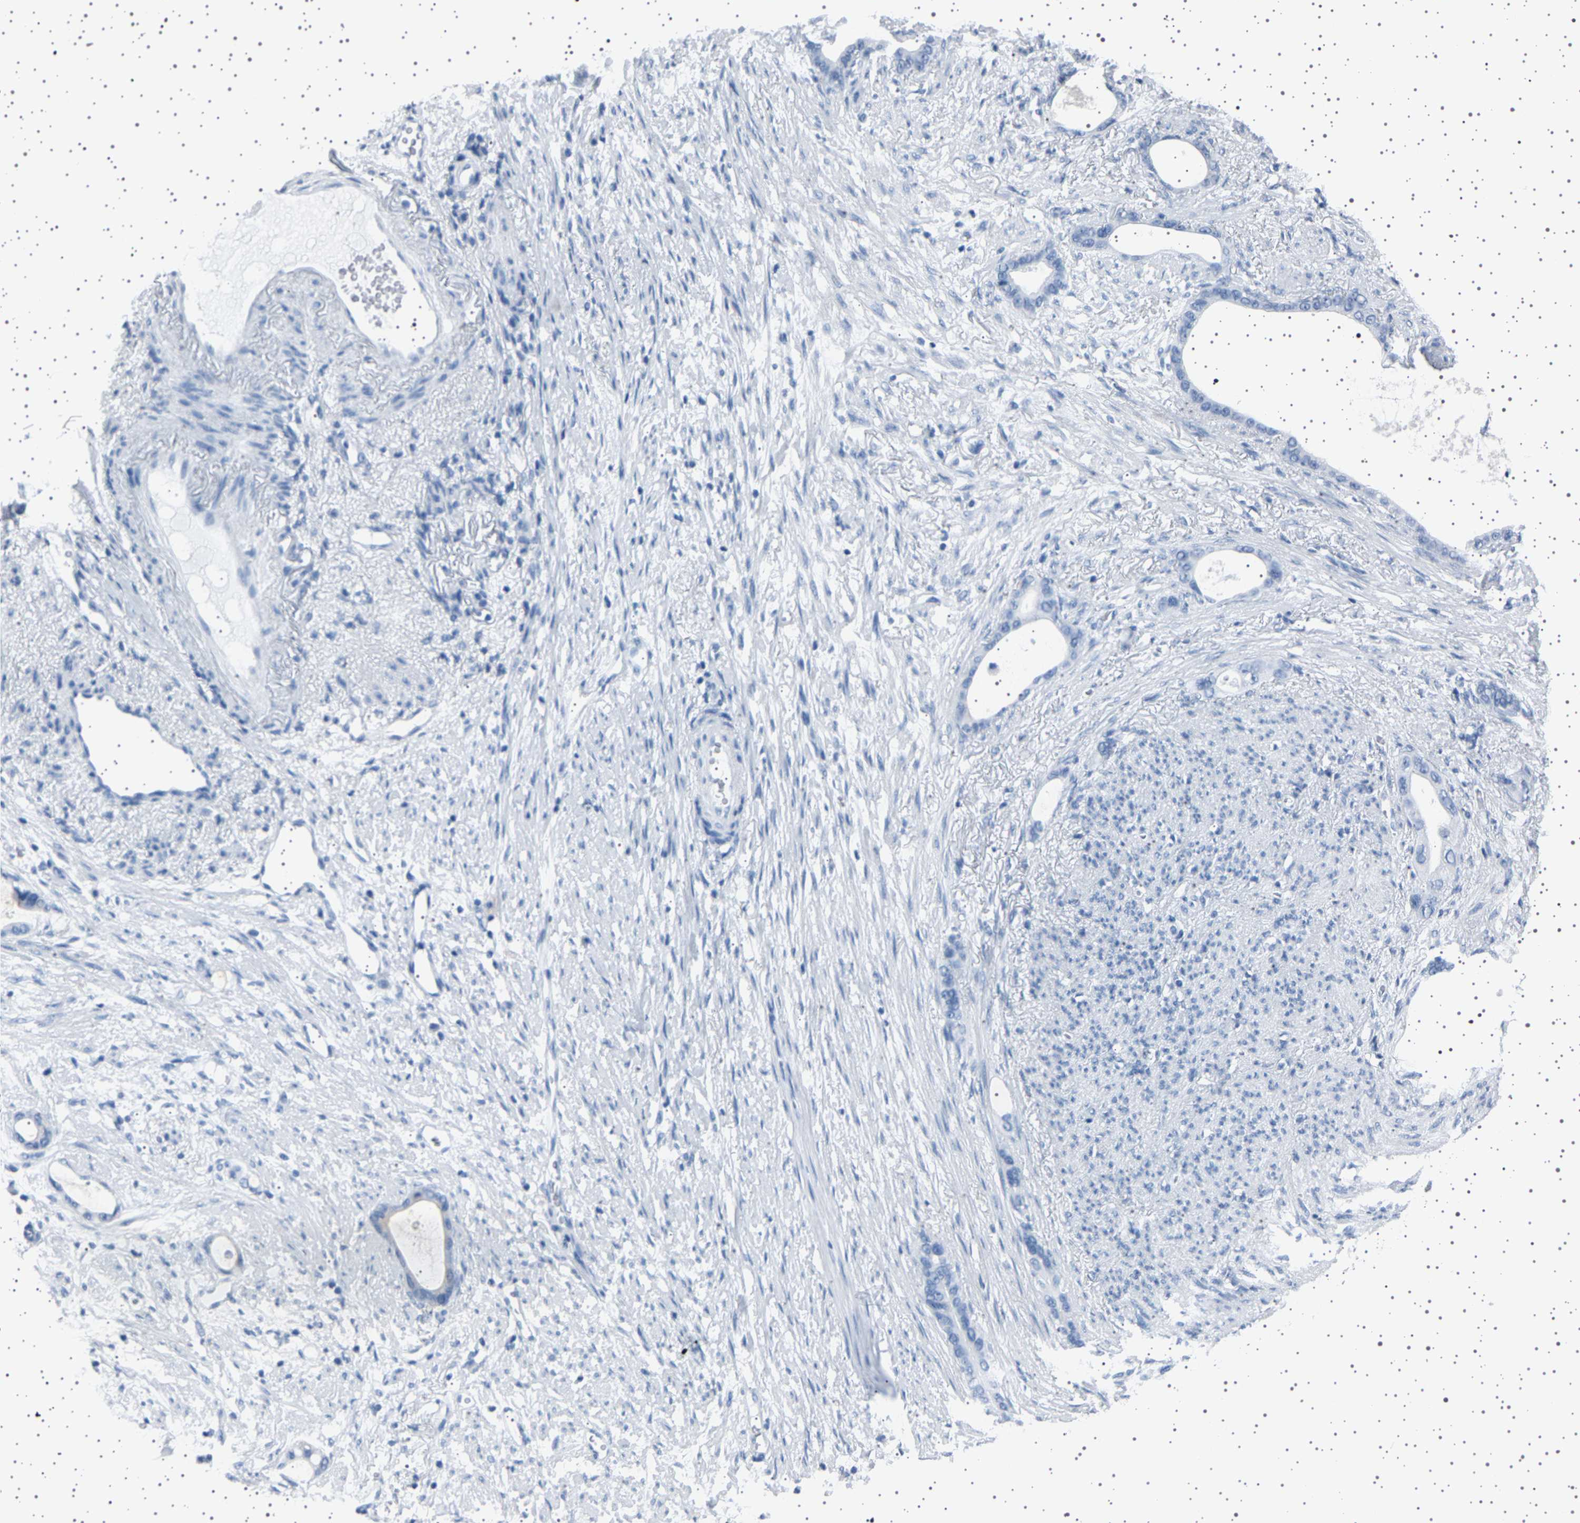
{"staining": {"intensity": "negative", "quantity": "none", "location": "none"}, "tissue": "stomach cancer", "cell_type": "Tumor cells", "image_type": "cancer", "snomed": [{"axis": "morphology", "description": "Adenocarcinoma, NOS"}, {"axis": "topography", "description": "Stomach"}], "caption": "Tumor cells show no significant protein positivity in stomach cancer.", "gene": "TFF3", "patient": {"sex": "female", "age": 75}}